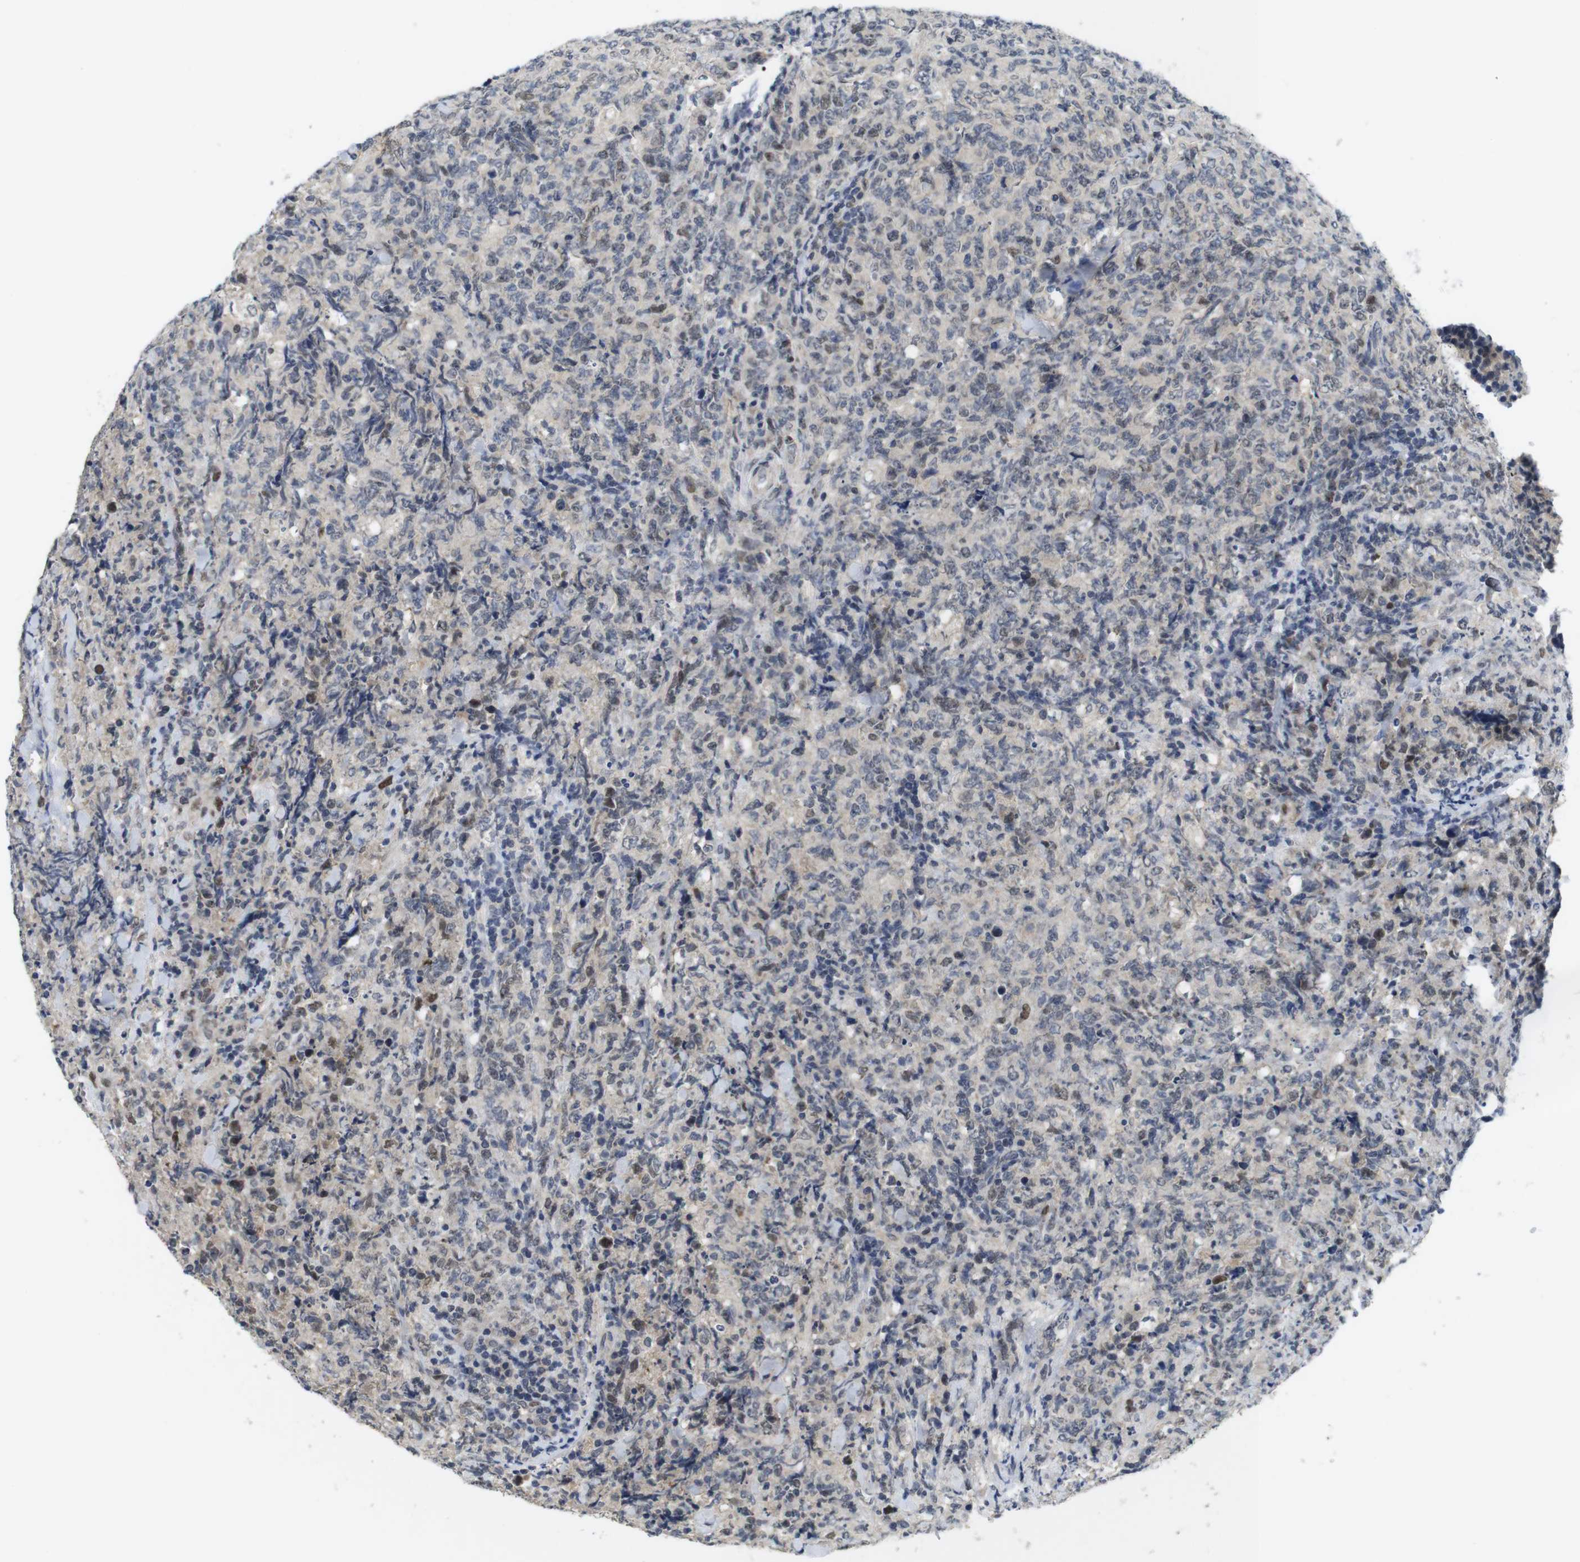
{"staining": {"intensity": "moderate", "quantity": "<25%", "location": "nuclear"}, "tissue": "lymphoma", "cell_type": "Tumor cells", "image_type": "cancer", "snomed": [{"axis": "morphology", "description": "Malignant lymphoma, non-Hodgkin's type, High grade"}, {"axis": "topography", "description": "Tonsil"}], "caption": "IHC micrograph of neoplastic tissue: human malignant lymphoma, non-Hodgkin's type (high-grade) stained using immunohistochemistry (IHC) shows low levels of moderate protein expression localized specifically in the nuclear of tumor cells, appearing as a nuclear brown color.", "gene": "SKP2", "patient": {"sex": "female", "age": 36}}